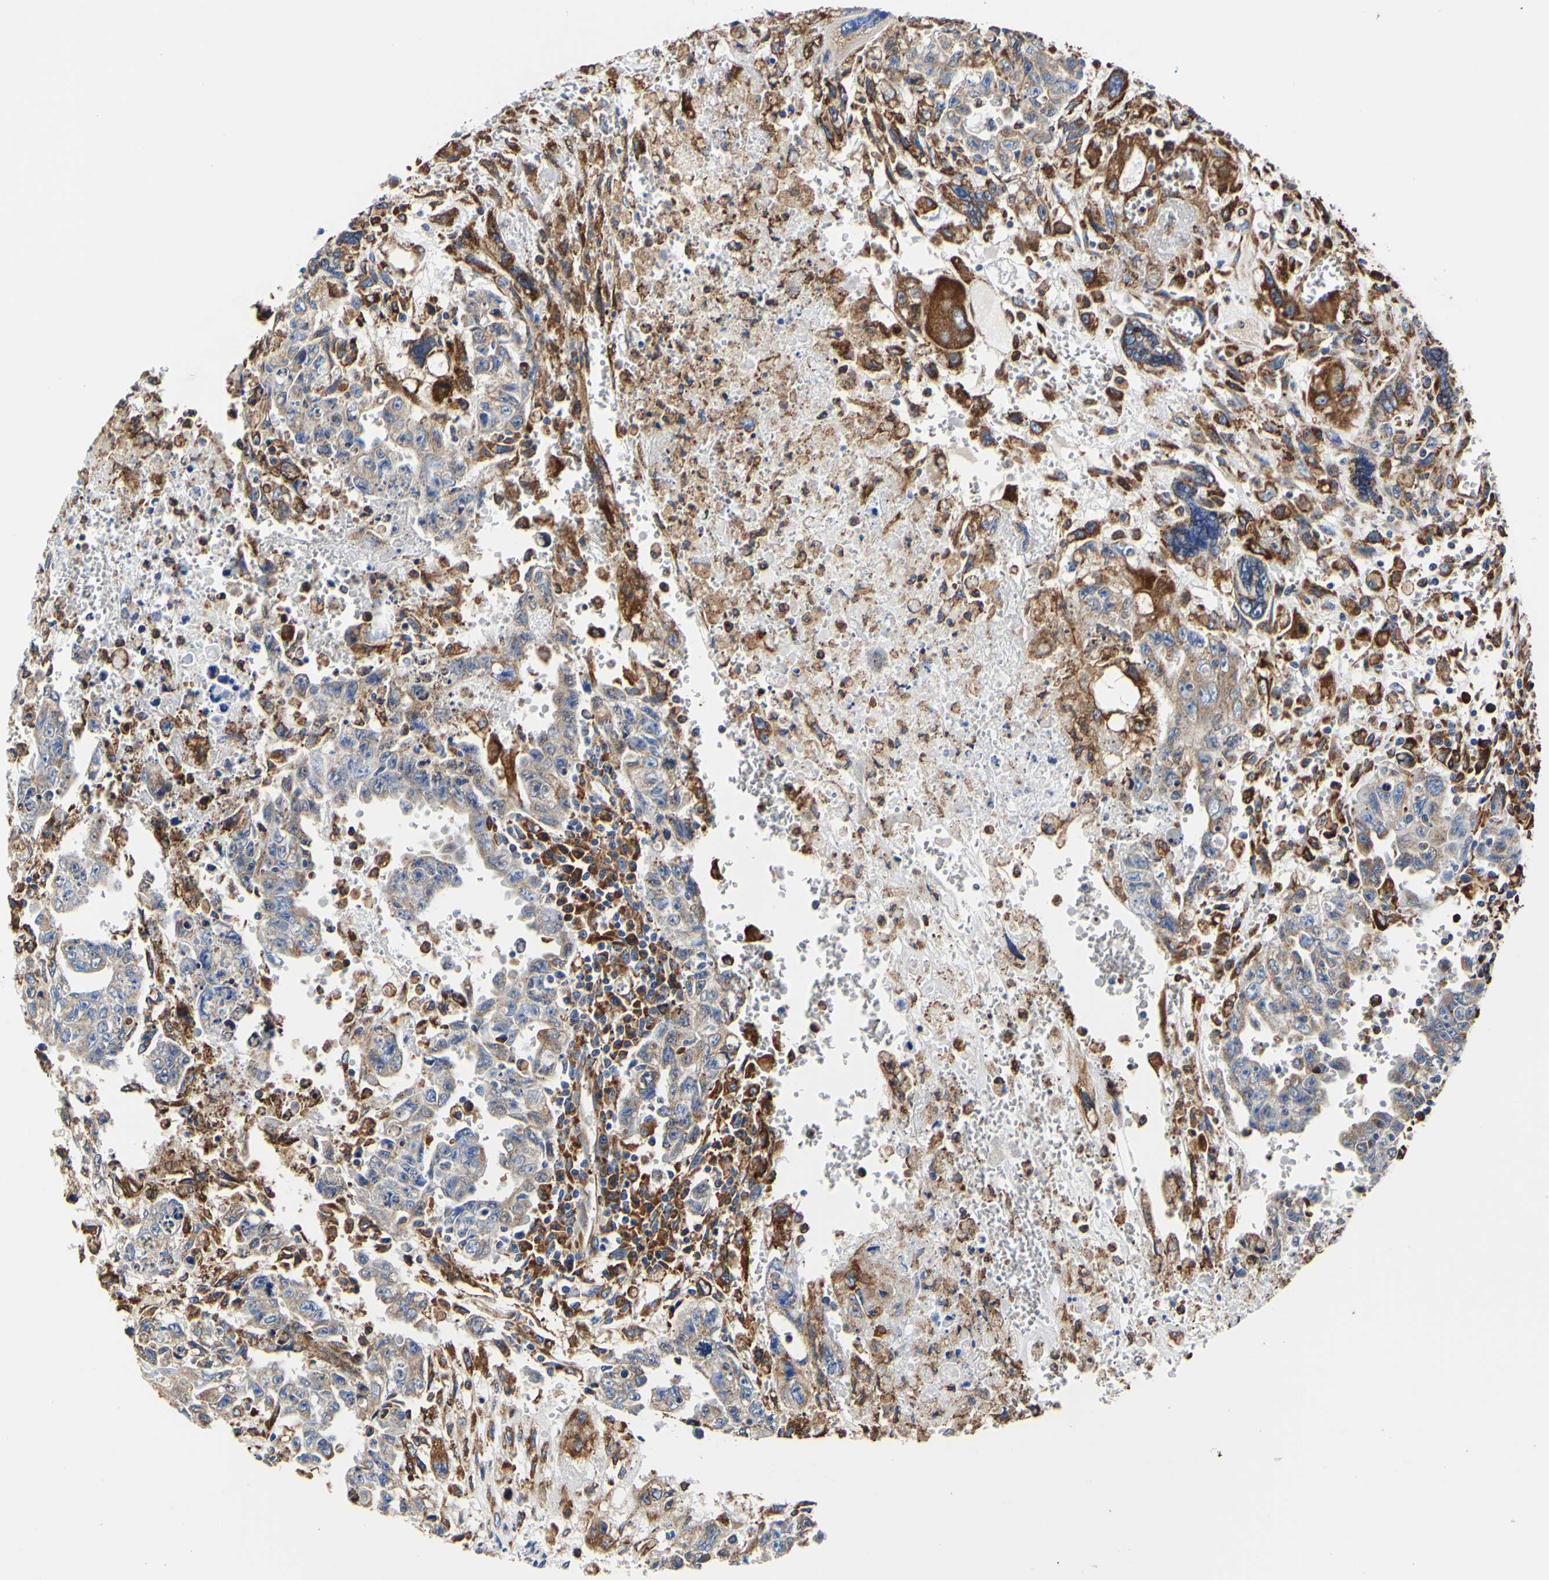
{"staining": {"intensity": "strong", "quantity": "25%-75%", "location": "cytoplasmic/membranous"}, "tissue": "testis cancer", "cell_type": "Tumor cells", "image_type": "cancer", "snomed": [{"axis": "morphology", "description": "Carcinoma, Embryonal, NOS"}, {"axis": "topography", "description": "Testis"}], "caption": "About 25%-75% of tumor cells in embryonal carcinoma (testis) show strong cytoplasmic/membranous protein expression as visualized by brown immunohistochemical staining.", "gene": "P4HB", "patient": {"sex": "male", "age": 28}}